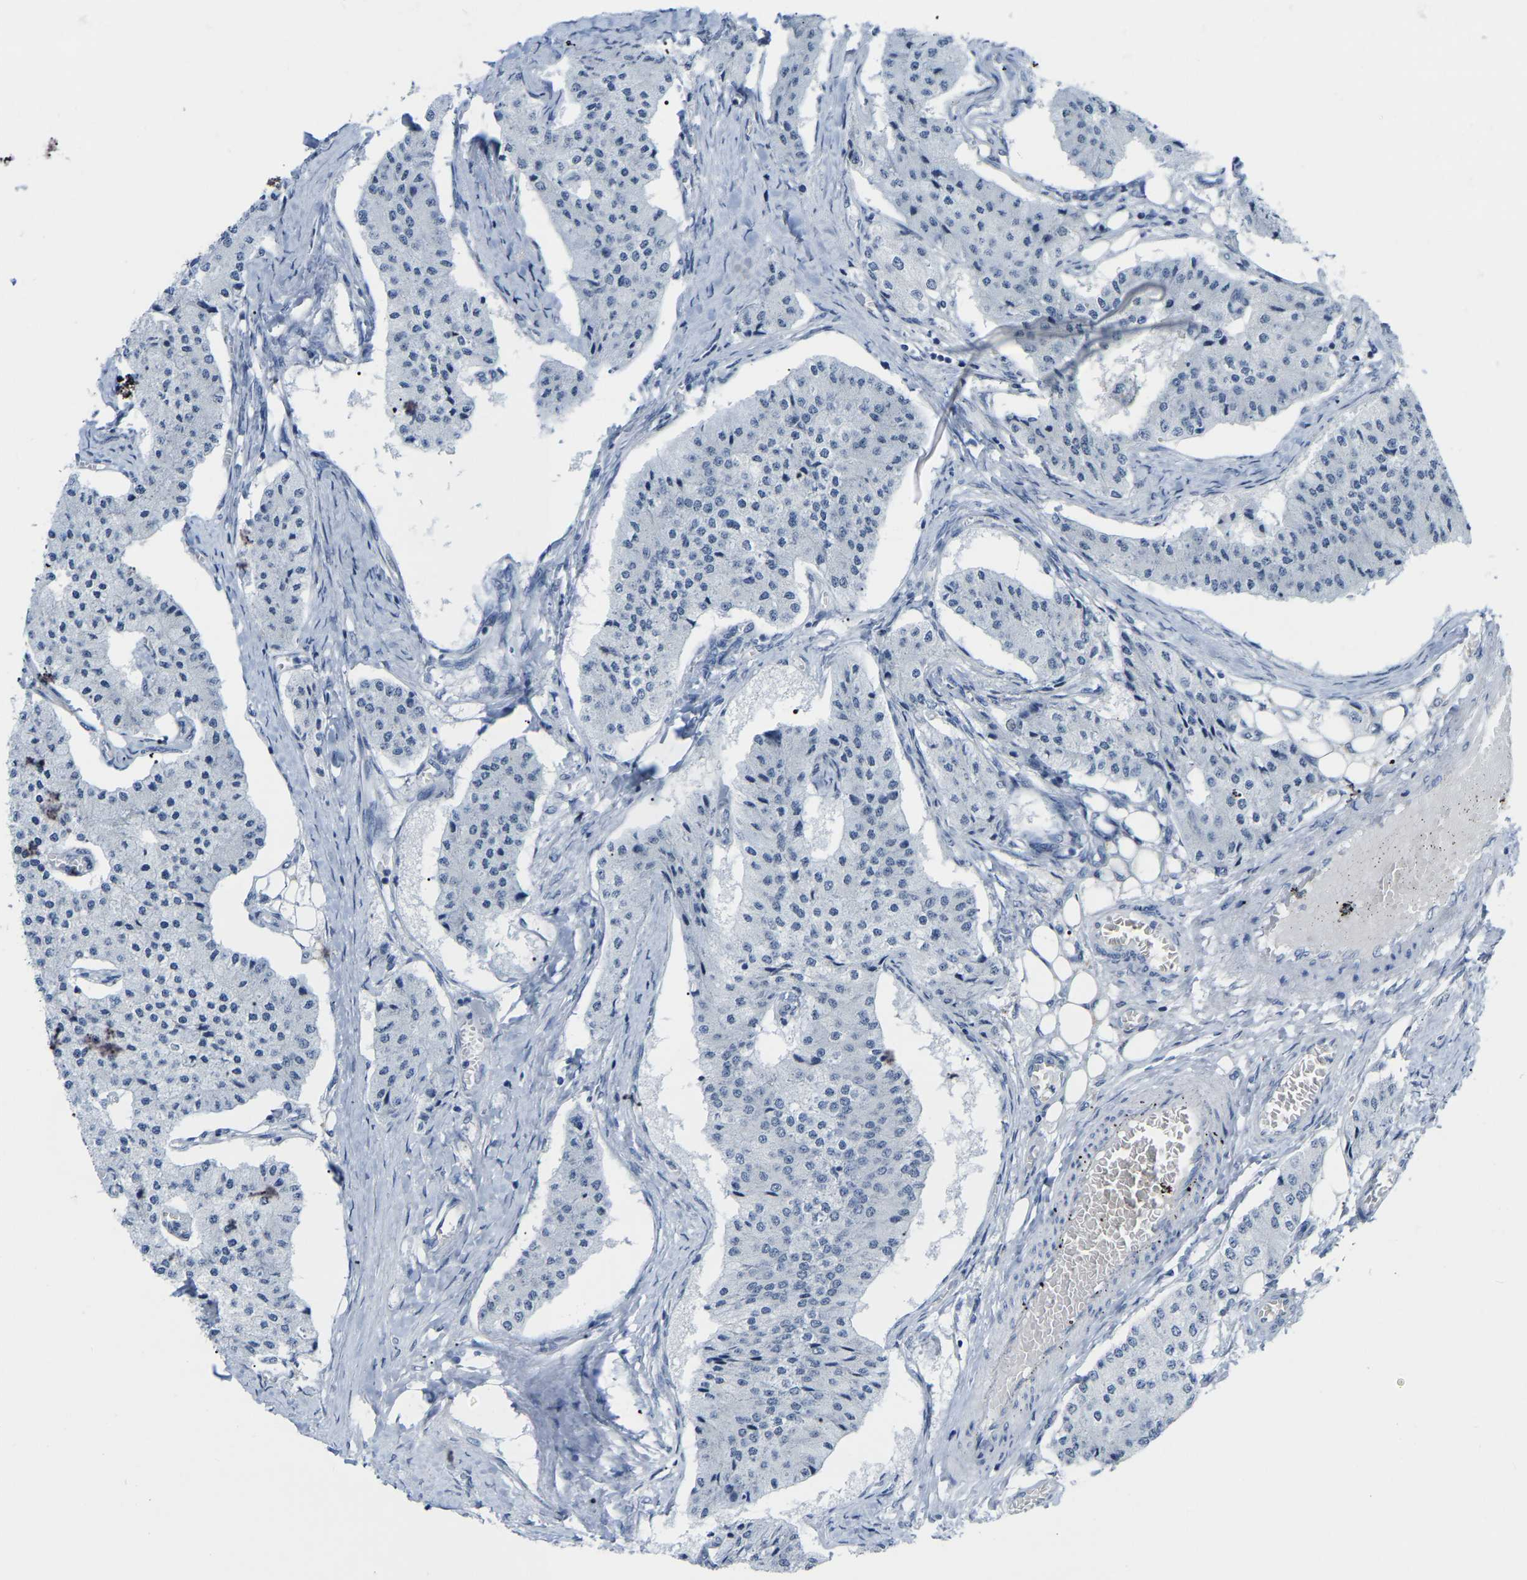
{"staining": {"intensity": "negative", "quantity": "none", "location": "none"}, "tissue": "carcinoid", "cell_type": "Tumor cells", "image_type": "cancer", "snomed": [{"axis": "morphology", "description": "Carcinoid, malignant, NOS"}, {"axis": "topography", "description": "Colon"}], "caption": "IHC of carcinoid (malignant) reveals no positivity in tumor cells.", "gene": "ABTB2", "patient": {"sex": "female", "age": 52}}